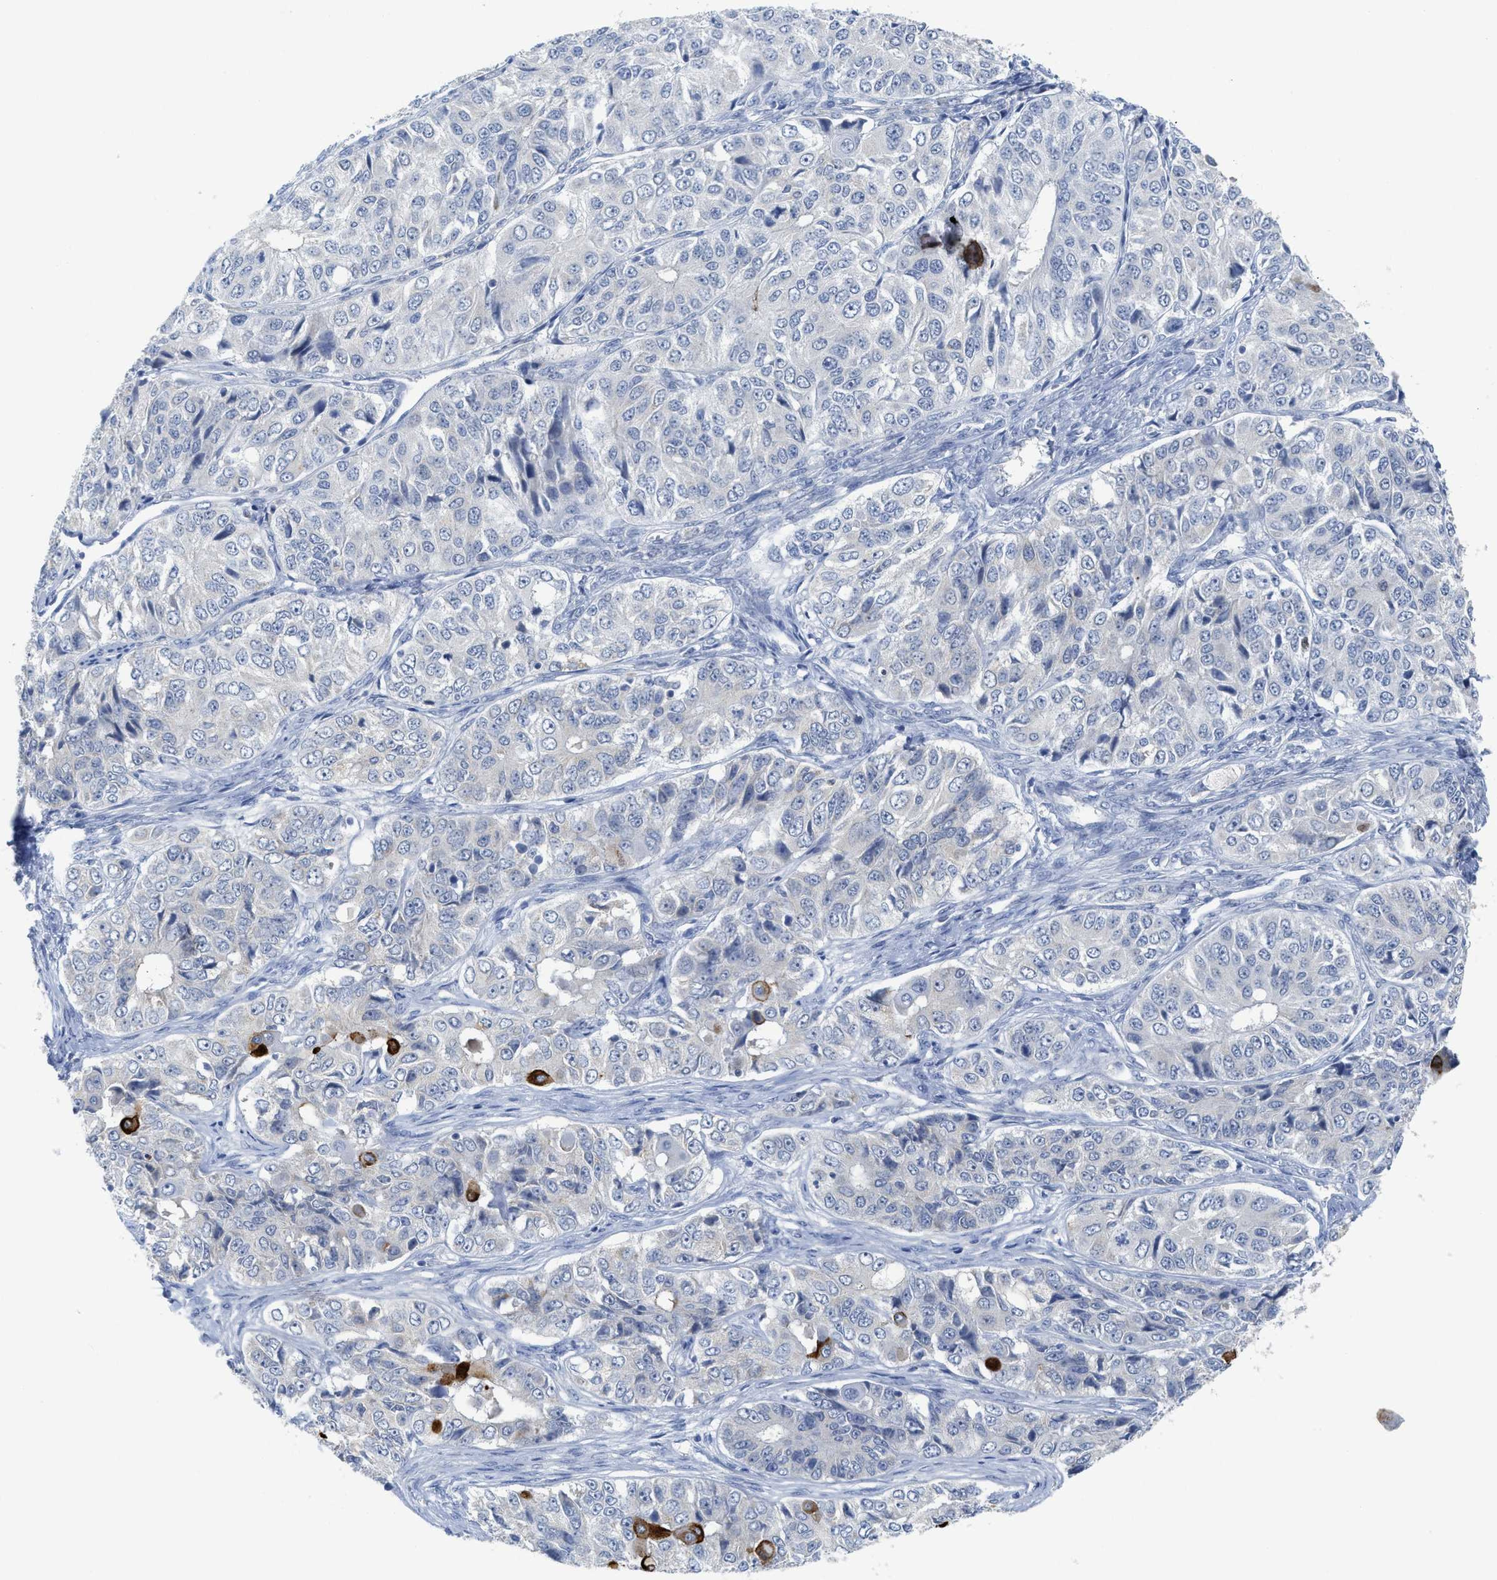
{"staining": {"intensity": "strong", "quantity": "<25%", "location": "cytoplasmic/membranous"}, "tissue": "ovarian cancer", "cell_type": "Tumor cells", "image_type": "cancer", "snomed": [{"axis": "morphology", "description": "Carcinoma, endometroid"}, {"axis": "topography", "description": "Ovary"}], "caption": "Endometroid carcinoma (ovarian) was stained to show a protein in brown. There is medium levels of strong cytoplasmic/membranous positivity in approximately <25% of tumor cells.", "gene": "GATD3", "patient": {"sex": "female", "age": 51}}